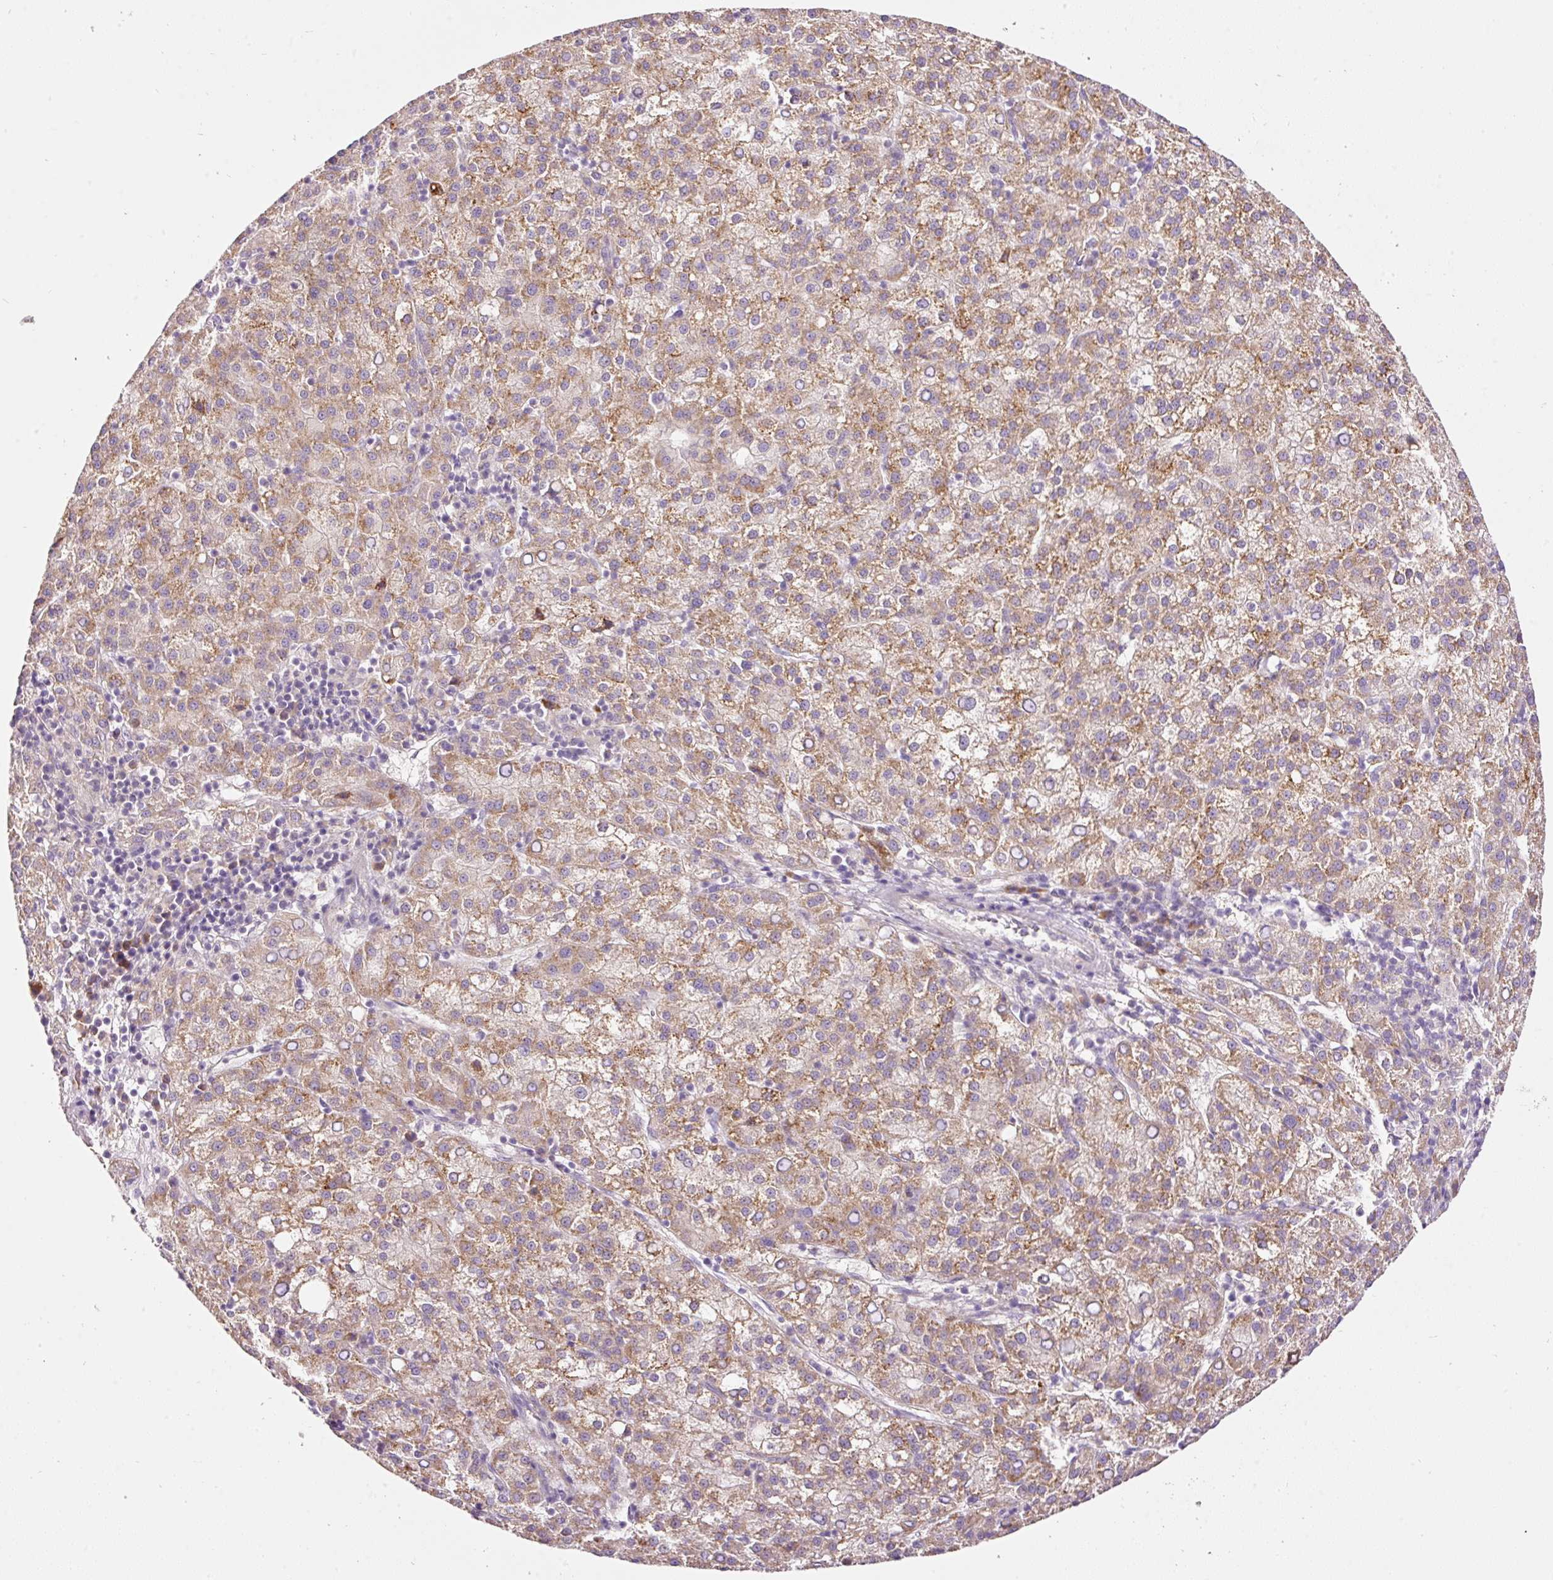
{"staining": {"intensity": "moderate", "quantity": ">75%", "location": "cytoplasmic/membranous"}, "tissue": "liver cancer", "cell_type": "Tumor cells", "image_type": "cancer", "snomed": [{"axis": "morphology", "description": "Carcinoma, Hepatocellular, NOS"}, {"axis": "topography", "description": "Liver"}], "caption": "The micrograph shows staining of liver hepatocellular carcinoma, revealing moderate cytoplasmic/membranous protein expression (brown color) within tumor cells.", "gene": "RSPO2", "patient": {"sex": "female", "age": 58}}